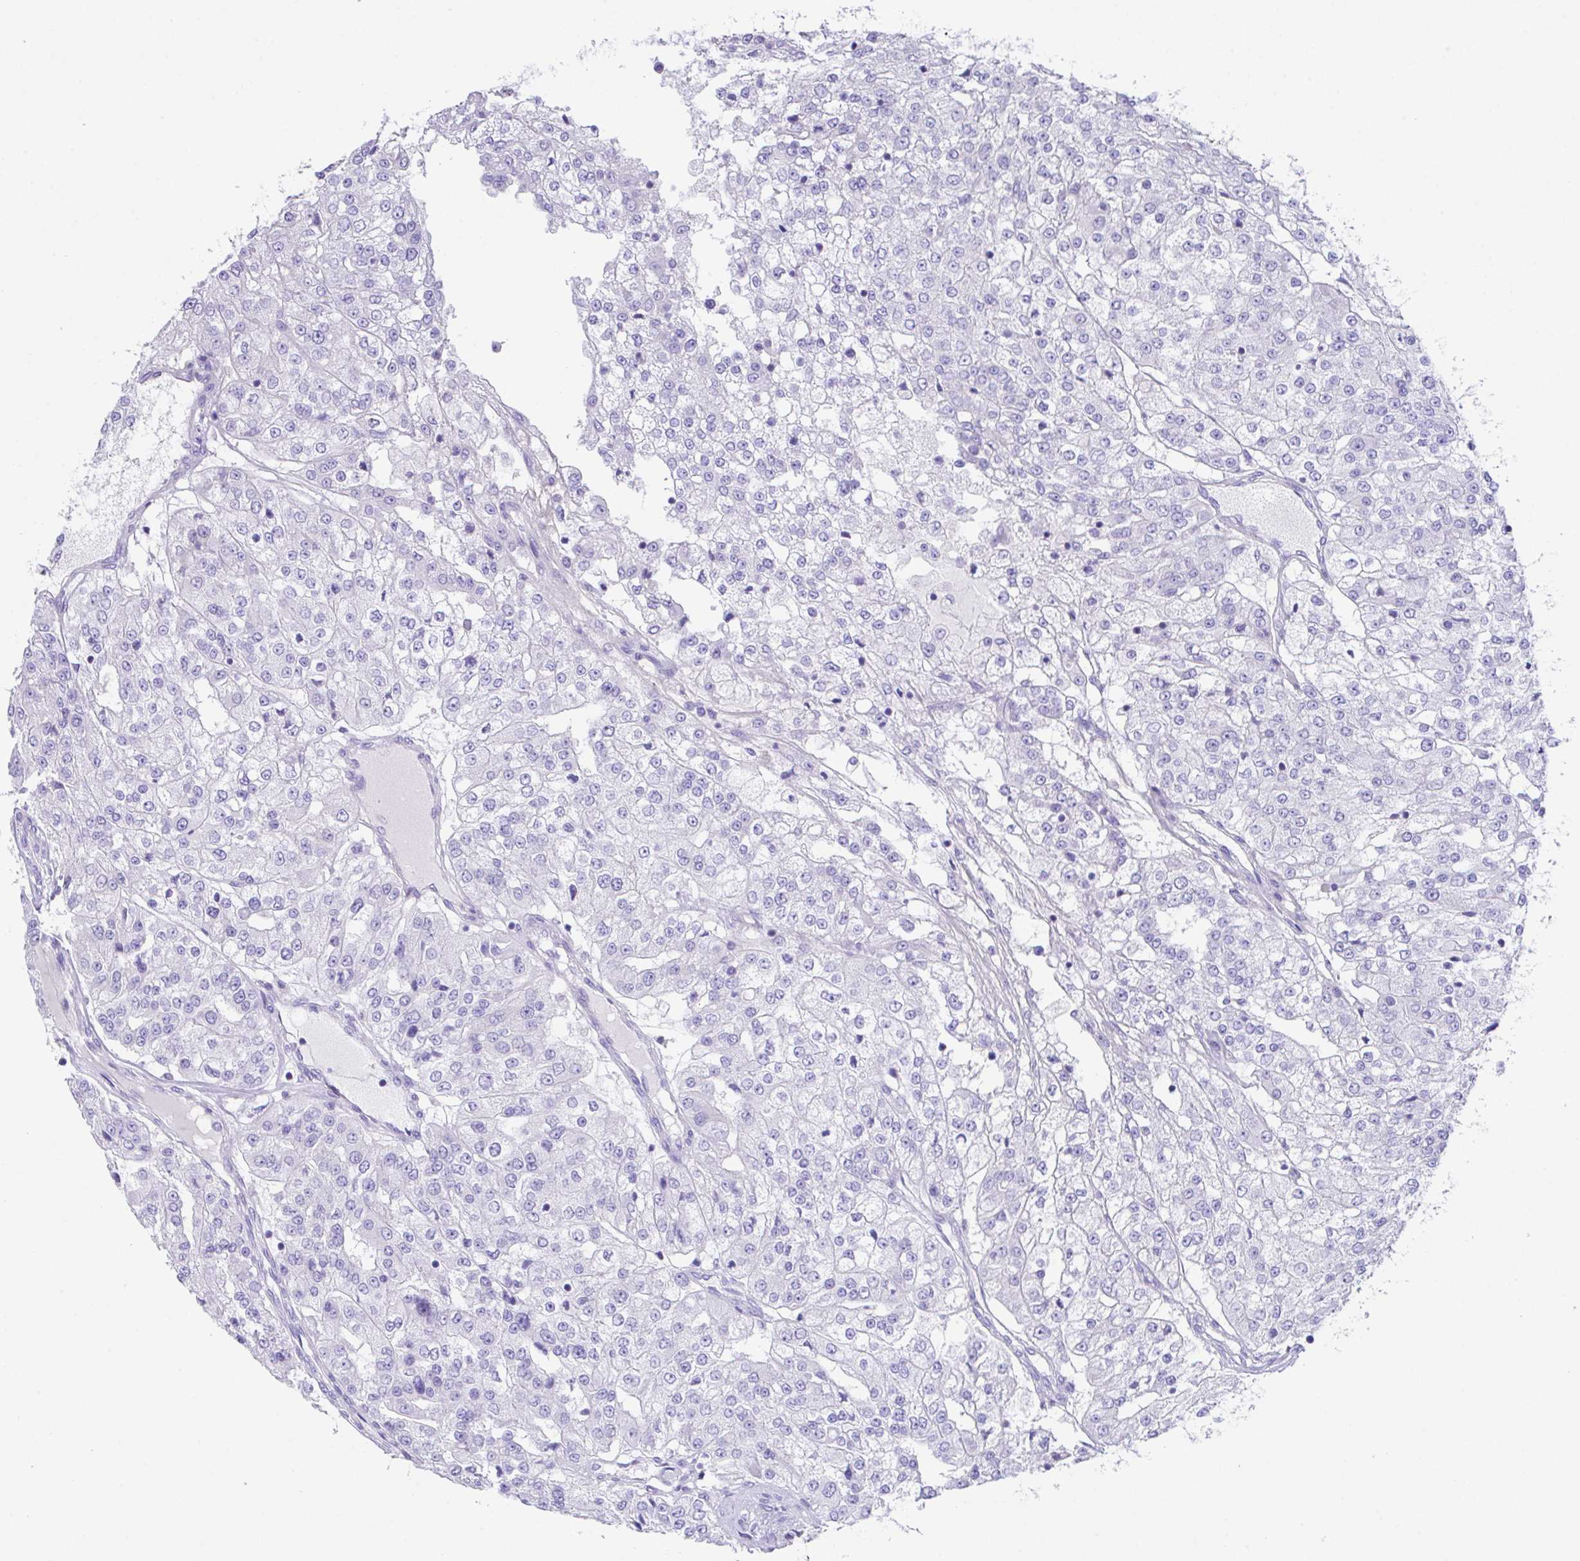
{"staining": {"intensity": "negative", "quantity": "none", "location": "none"}, "tissue": "renal cancer", "cell_type": "Tumor cells", "image_type": "cancer", "snomed": [{"axis": "morphology", "description": "Adenocarcinoma, NOS"}, {"axis": "topography", "description": "Kidney"}], "caption": "Tumor cells show no significant protein staining in renal cancer. (DAB IHC, high magnification).", "gene": "SLC16A6", "patient": {"sex": "female", "age": 63}}